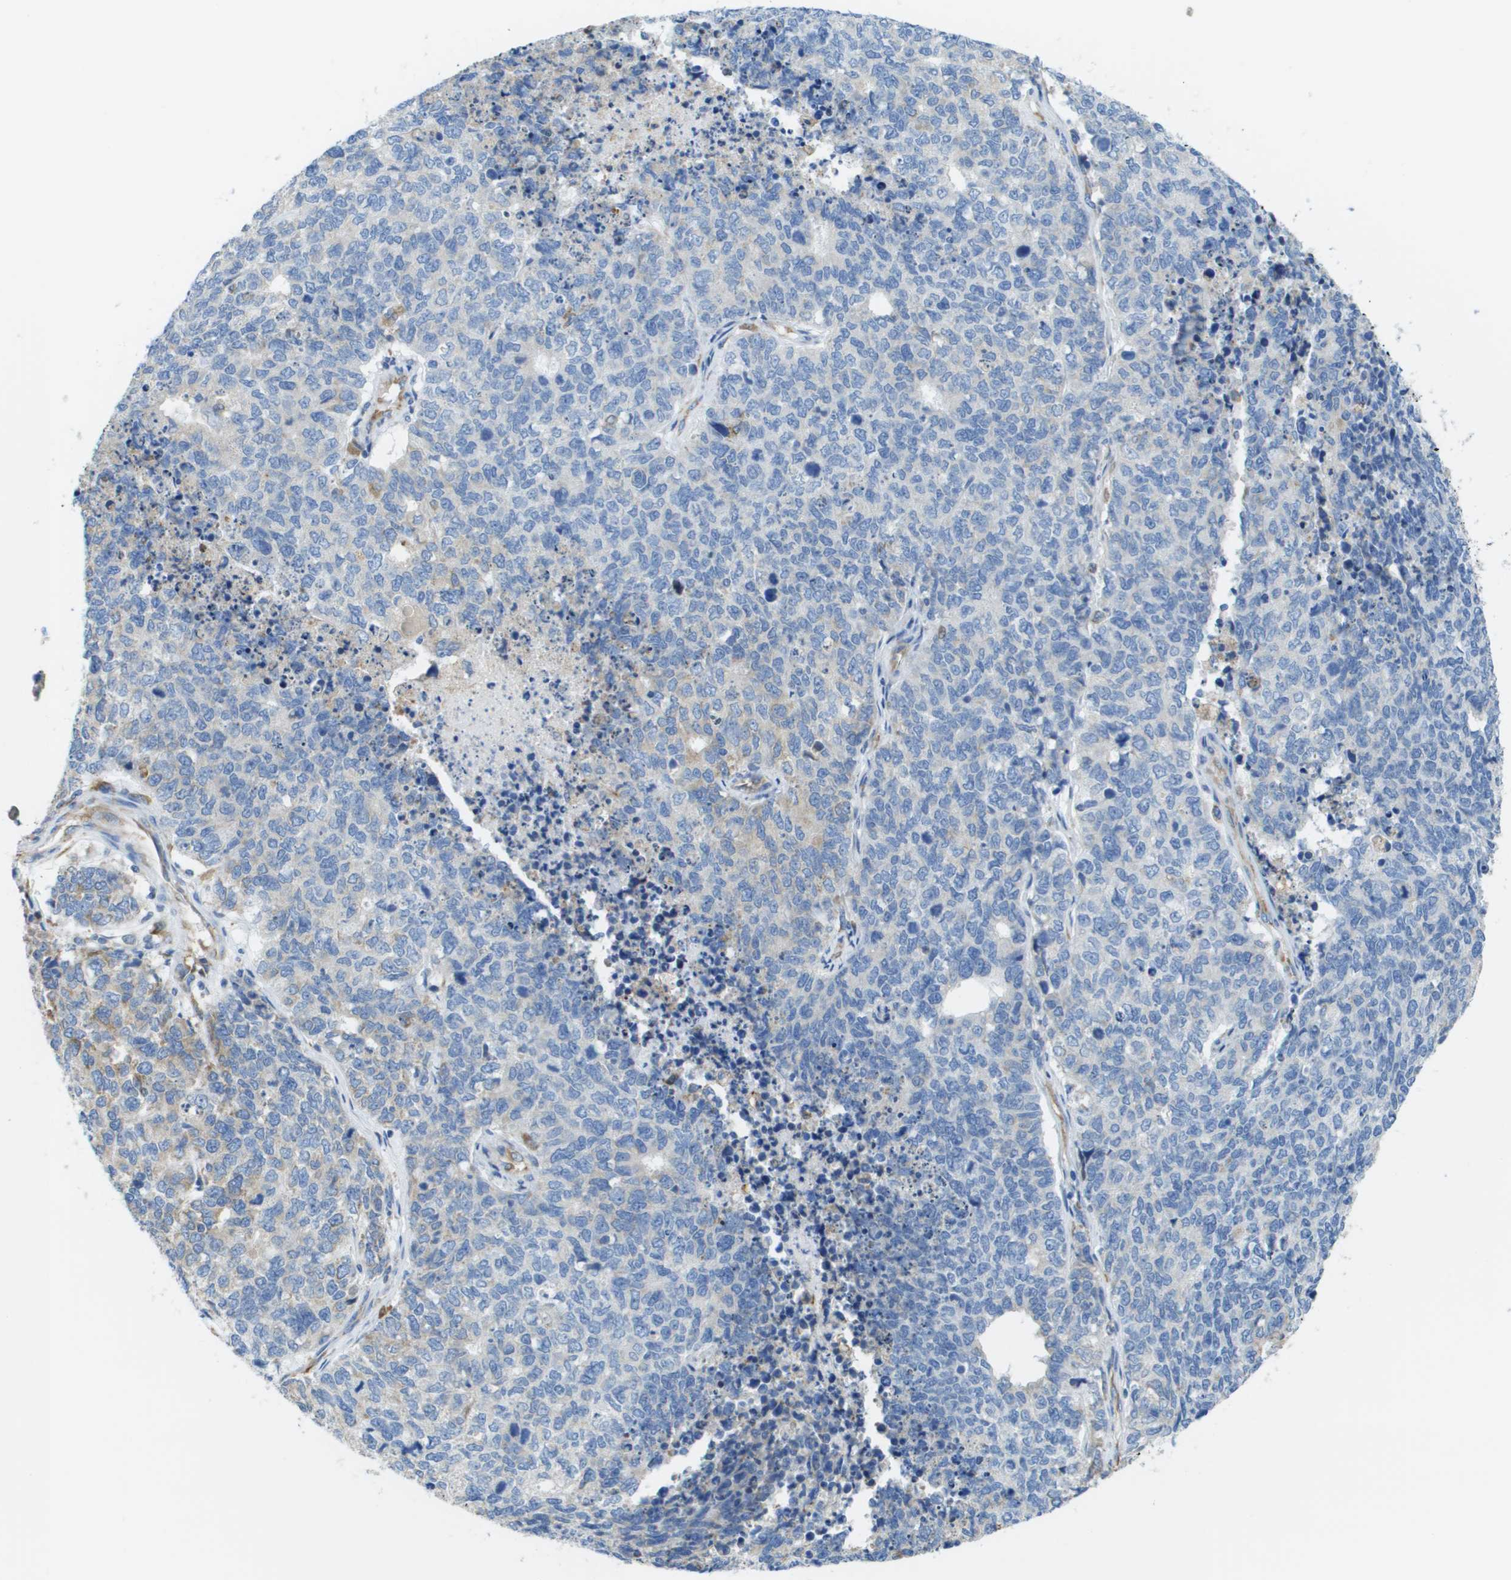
{"staining": {"intensity": "negative", "quantity": "none", "location": "none"}, "tissue": "cervical cancer", "cell_type": "Tumor cells", "image_type": "cancer", "snomed": [{"axis": "morphology", "description": "Squamous cell carcinoma, NOS"}, {"axis": "topography", "description": "Cervix"}], "caption": "Tumor cells are negative for brown protein staining in cervical cancer.", "gene": "SDR42E1", "patient": {"sex": "female", "age": 63}}